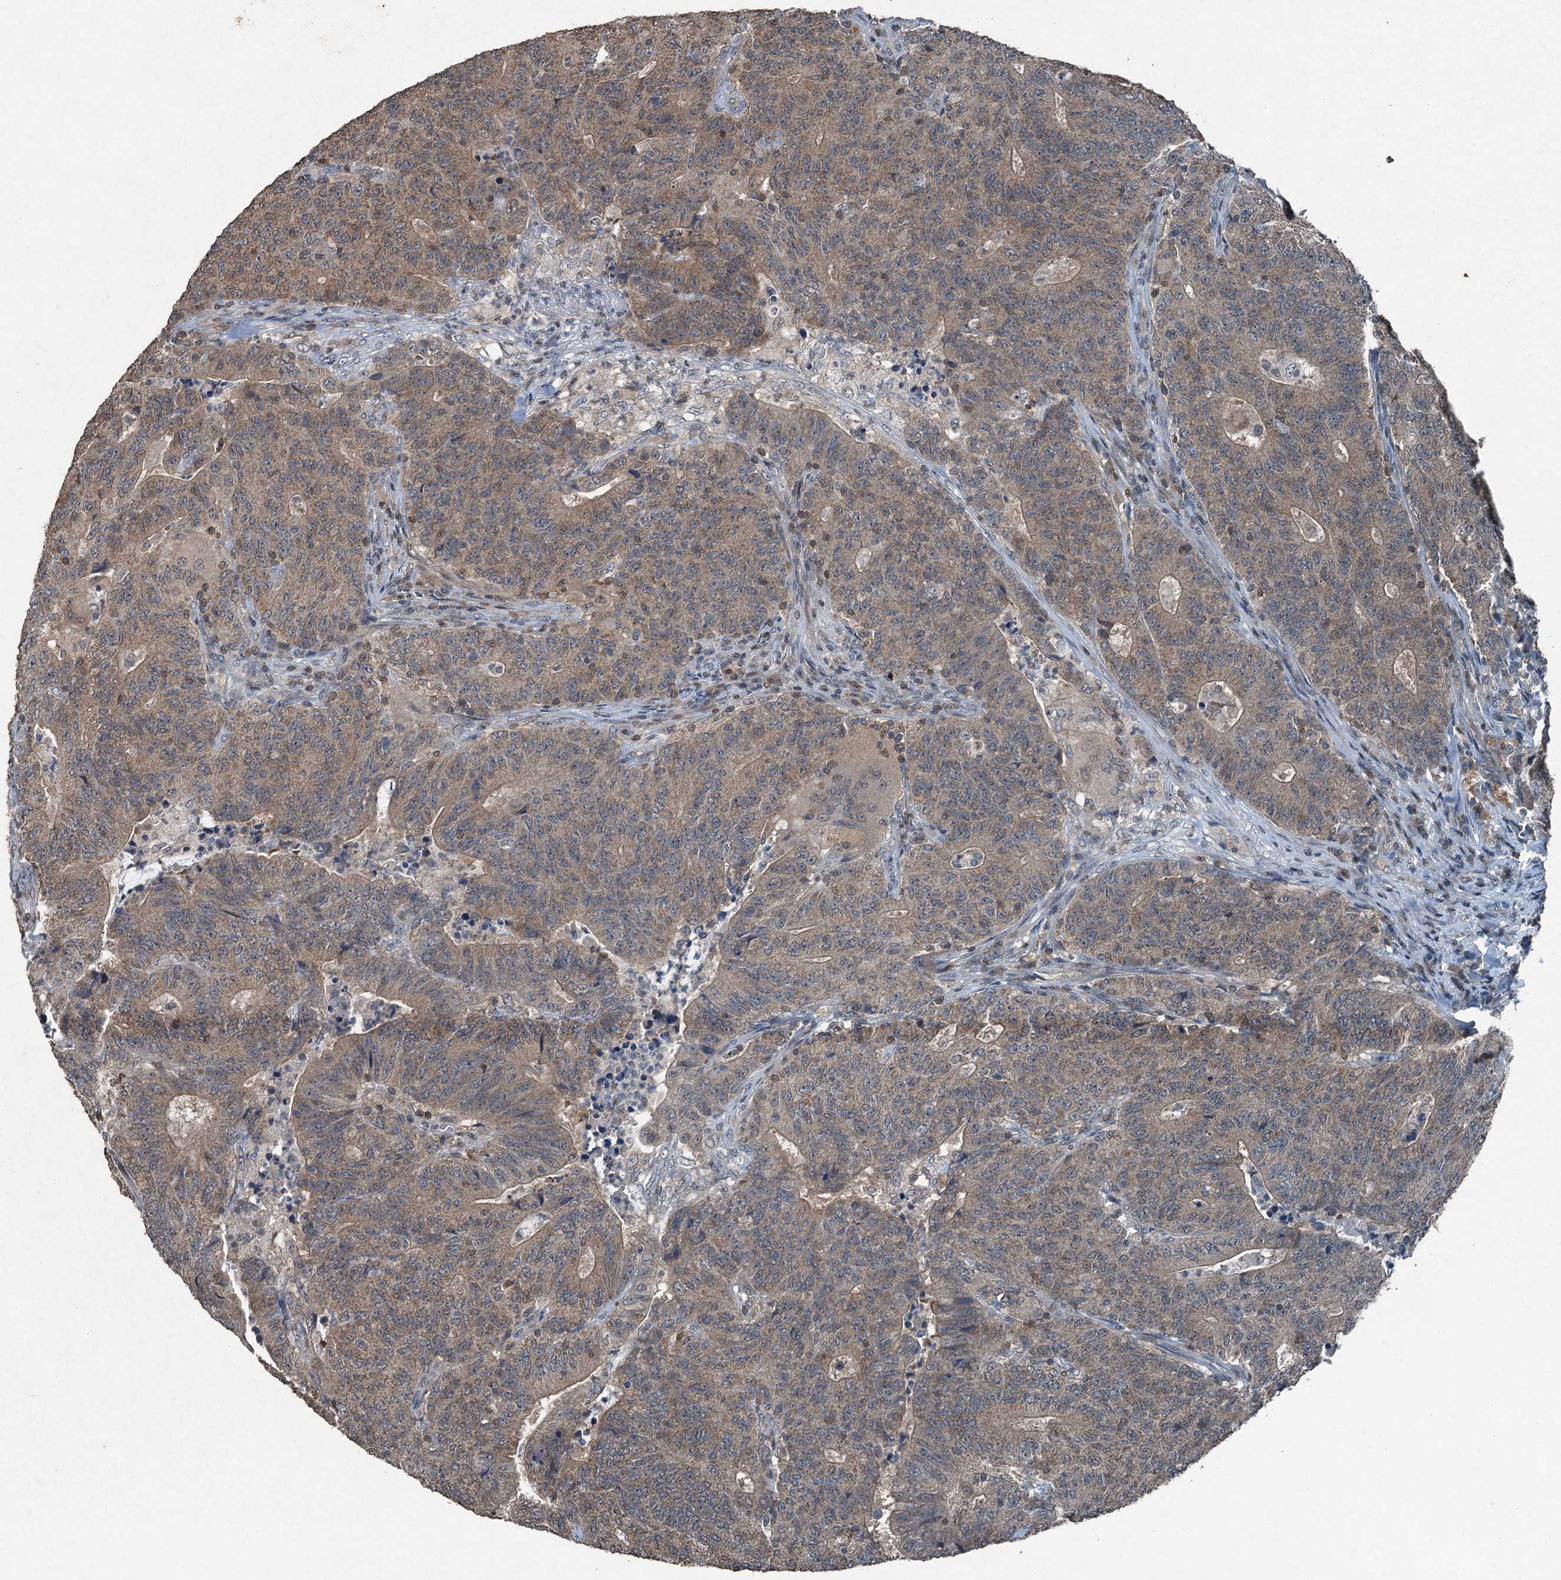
{"staining": {"intensity": "weak", "quantity": ">75%", "location": "cytoplasmic/membranous"}, "tissue": "colorectal cancer", "cell_type": "Tumor cells", "image_type": "cancer", "snomed": [{"axis": "morphology", "description": "Adenocarcinoma, NOS"}, {"axis": "topography", "description": "Colon"}], "caption": "Human colorectal cancer stained for a protein (brown) reveals weak cytoplasmic/membranous positive expression in about >75% of tumor cells.", "gene": "TCTN1", "patient": {"sex": "female", "age": 75}}